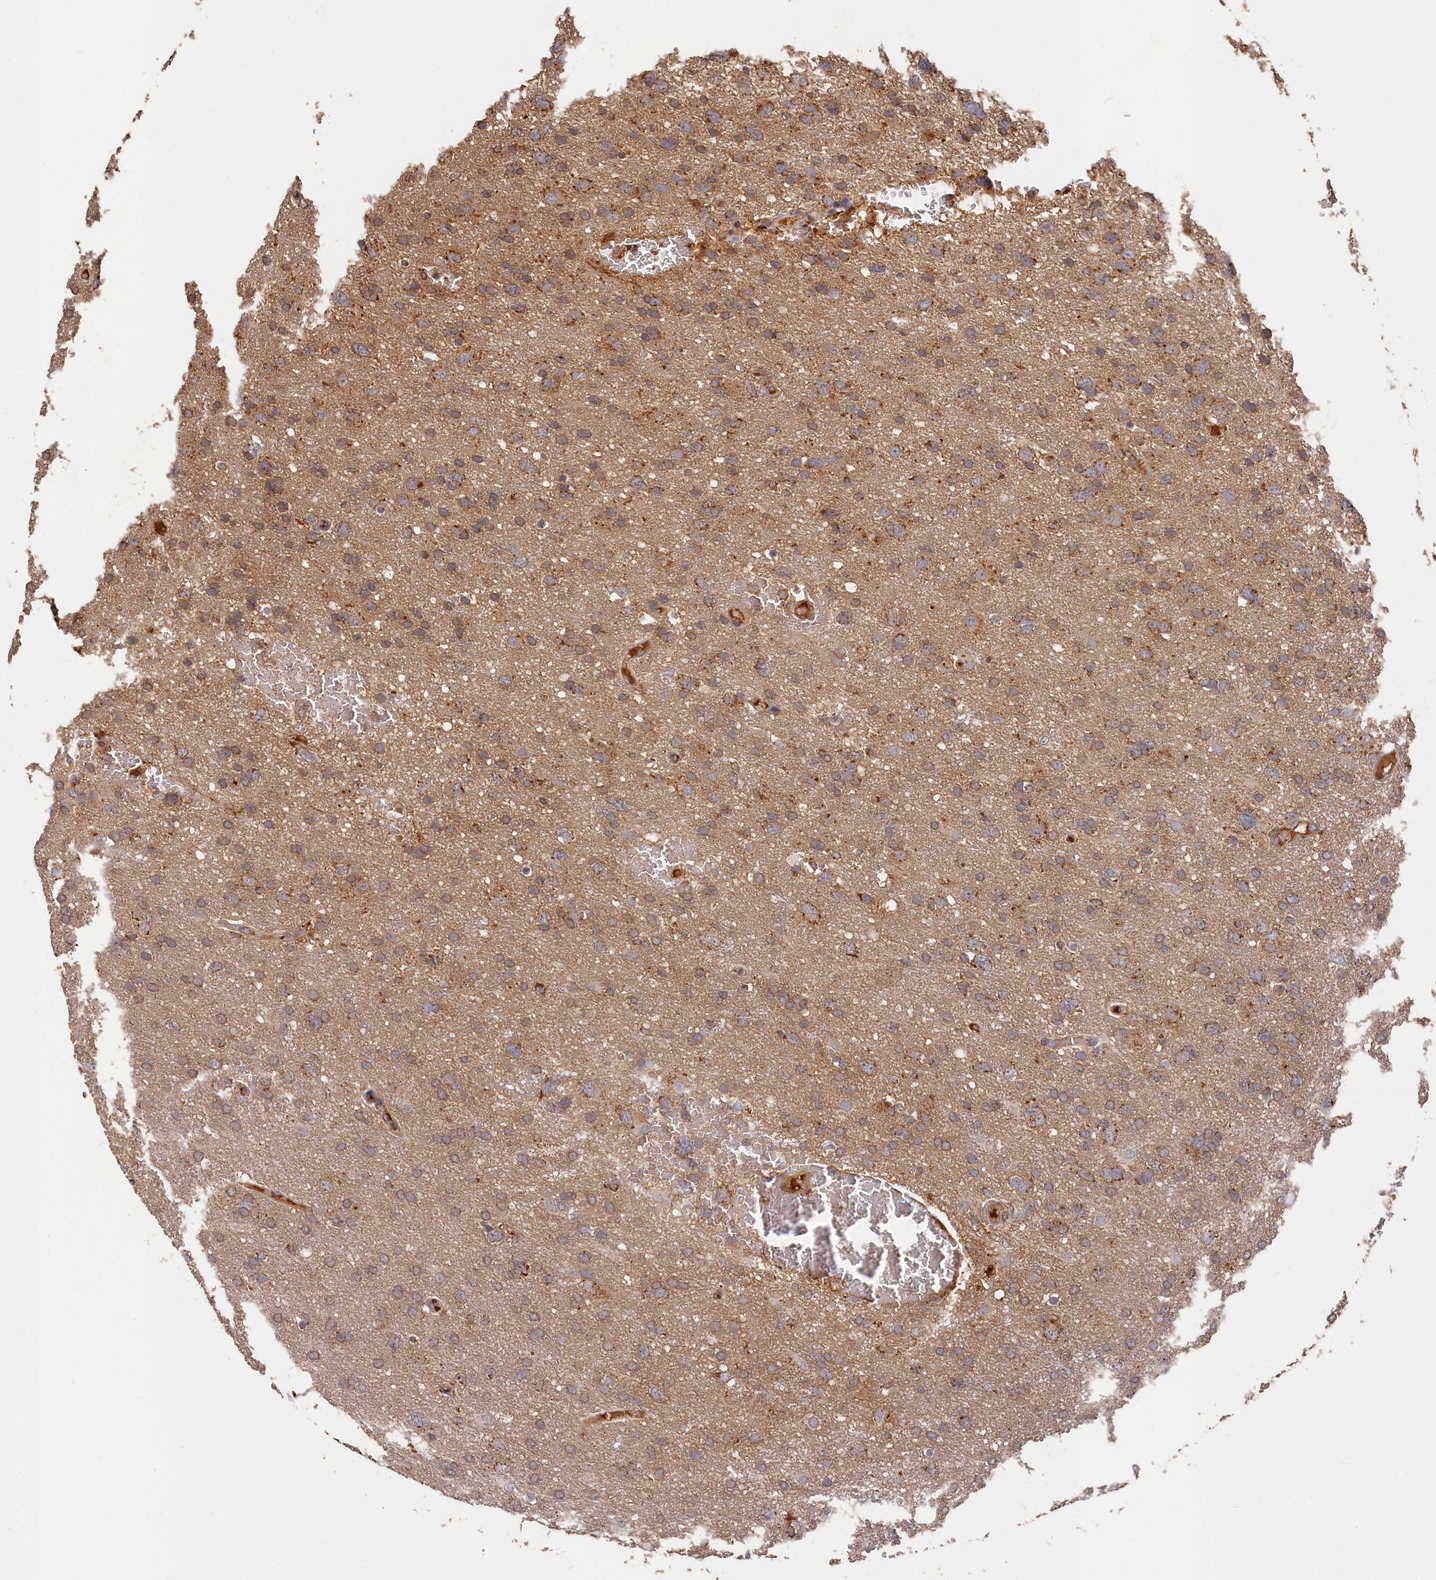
{"staining": {"intensity": "moderate", "quantity": ">75%", "location": "cytoplasmic/membranous"}, "tissue": "glioma", "cell_type": "Tumor cells", "image_type": "cancer", "snomed": [{"axis": "morphology", "description": "Glioma, malignant, High grade"}, {"axis": "topography", "description": "Brain"}], "caption": "Malignant high-grade glioma tissue exhibits moderate cytoplasmic/membranous staining in approximately >75% of tumor cells", "gene": "DHRS11", "patient": {"sex": "male", "age": 61}}